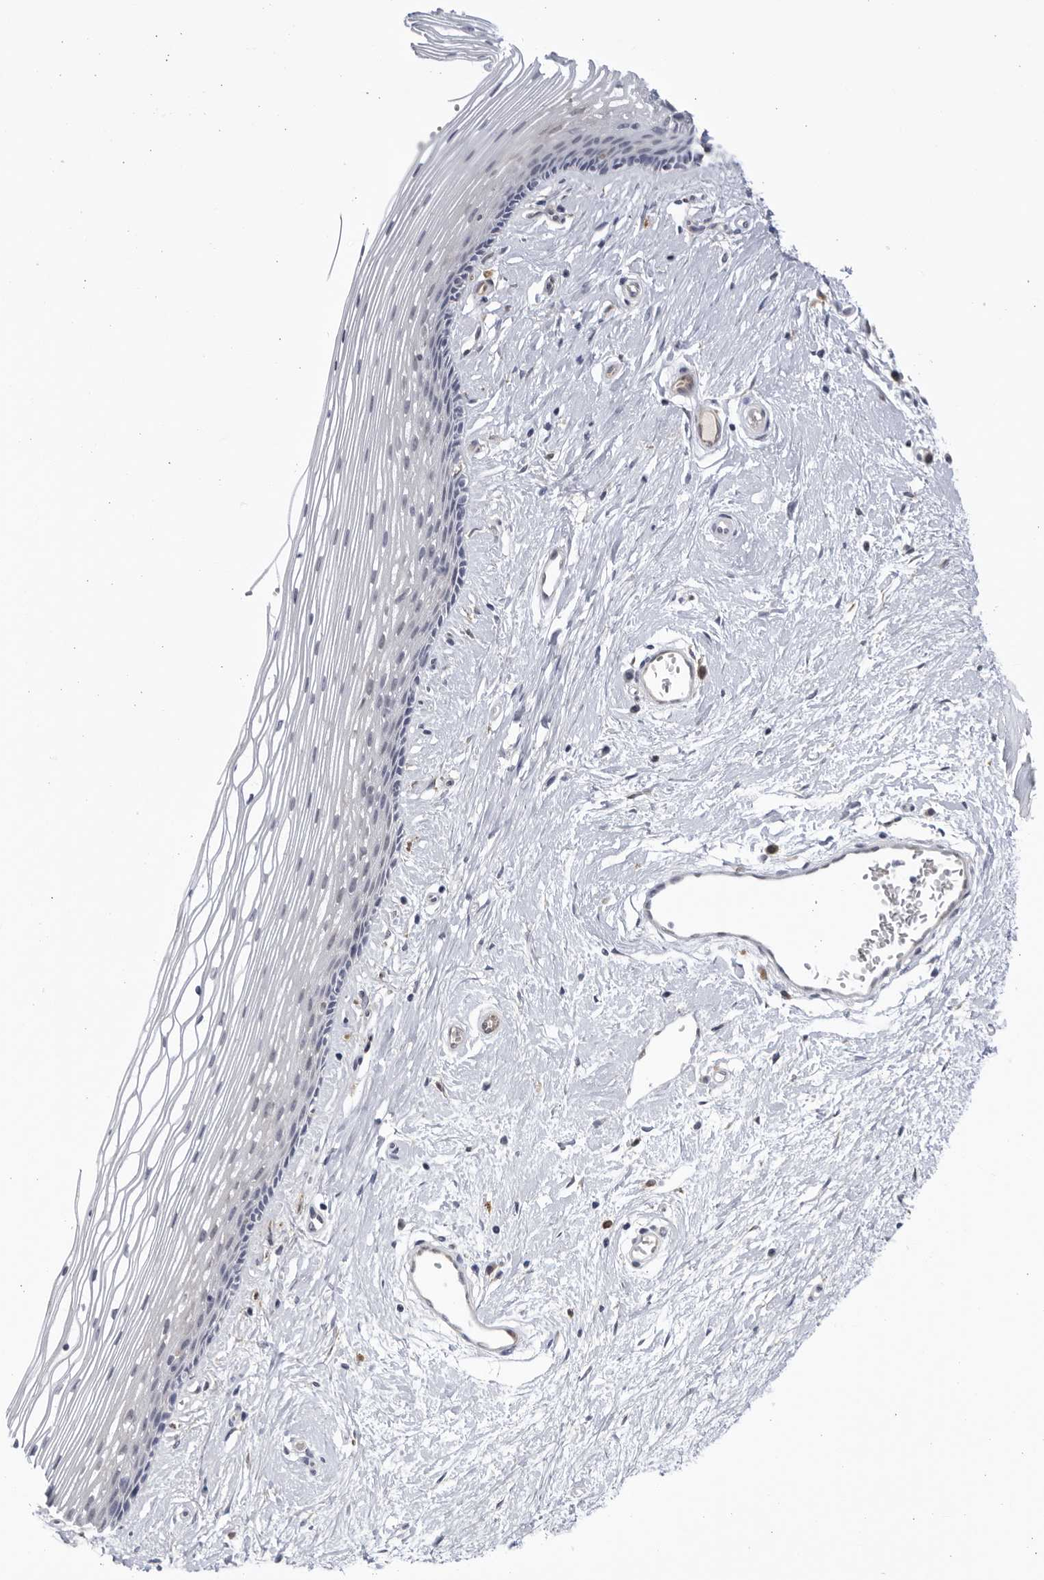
{"staining": {"intensity": "negative", "quantity": "none", "location": "none"}, "tissue": "vagina", "cell_type": "Squamous epithelial cells", "image_type": "normal", "snomed": [{"axis": "morphology", "description": "Normal tissue, NOS"}, {"axis": "topography", "description": "Vagina"}], "caption": "IHC of unremarkable human vagina shows no staining in squamous epithelial cells. (DAB IHC, high magnification).", "gene": "BMP2K", "patient": {"sex": "female", "age": 46}}